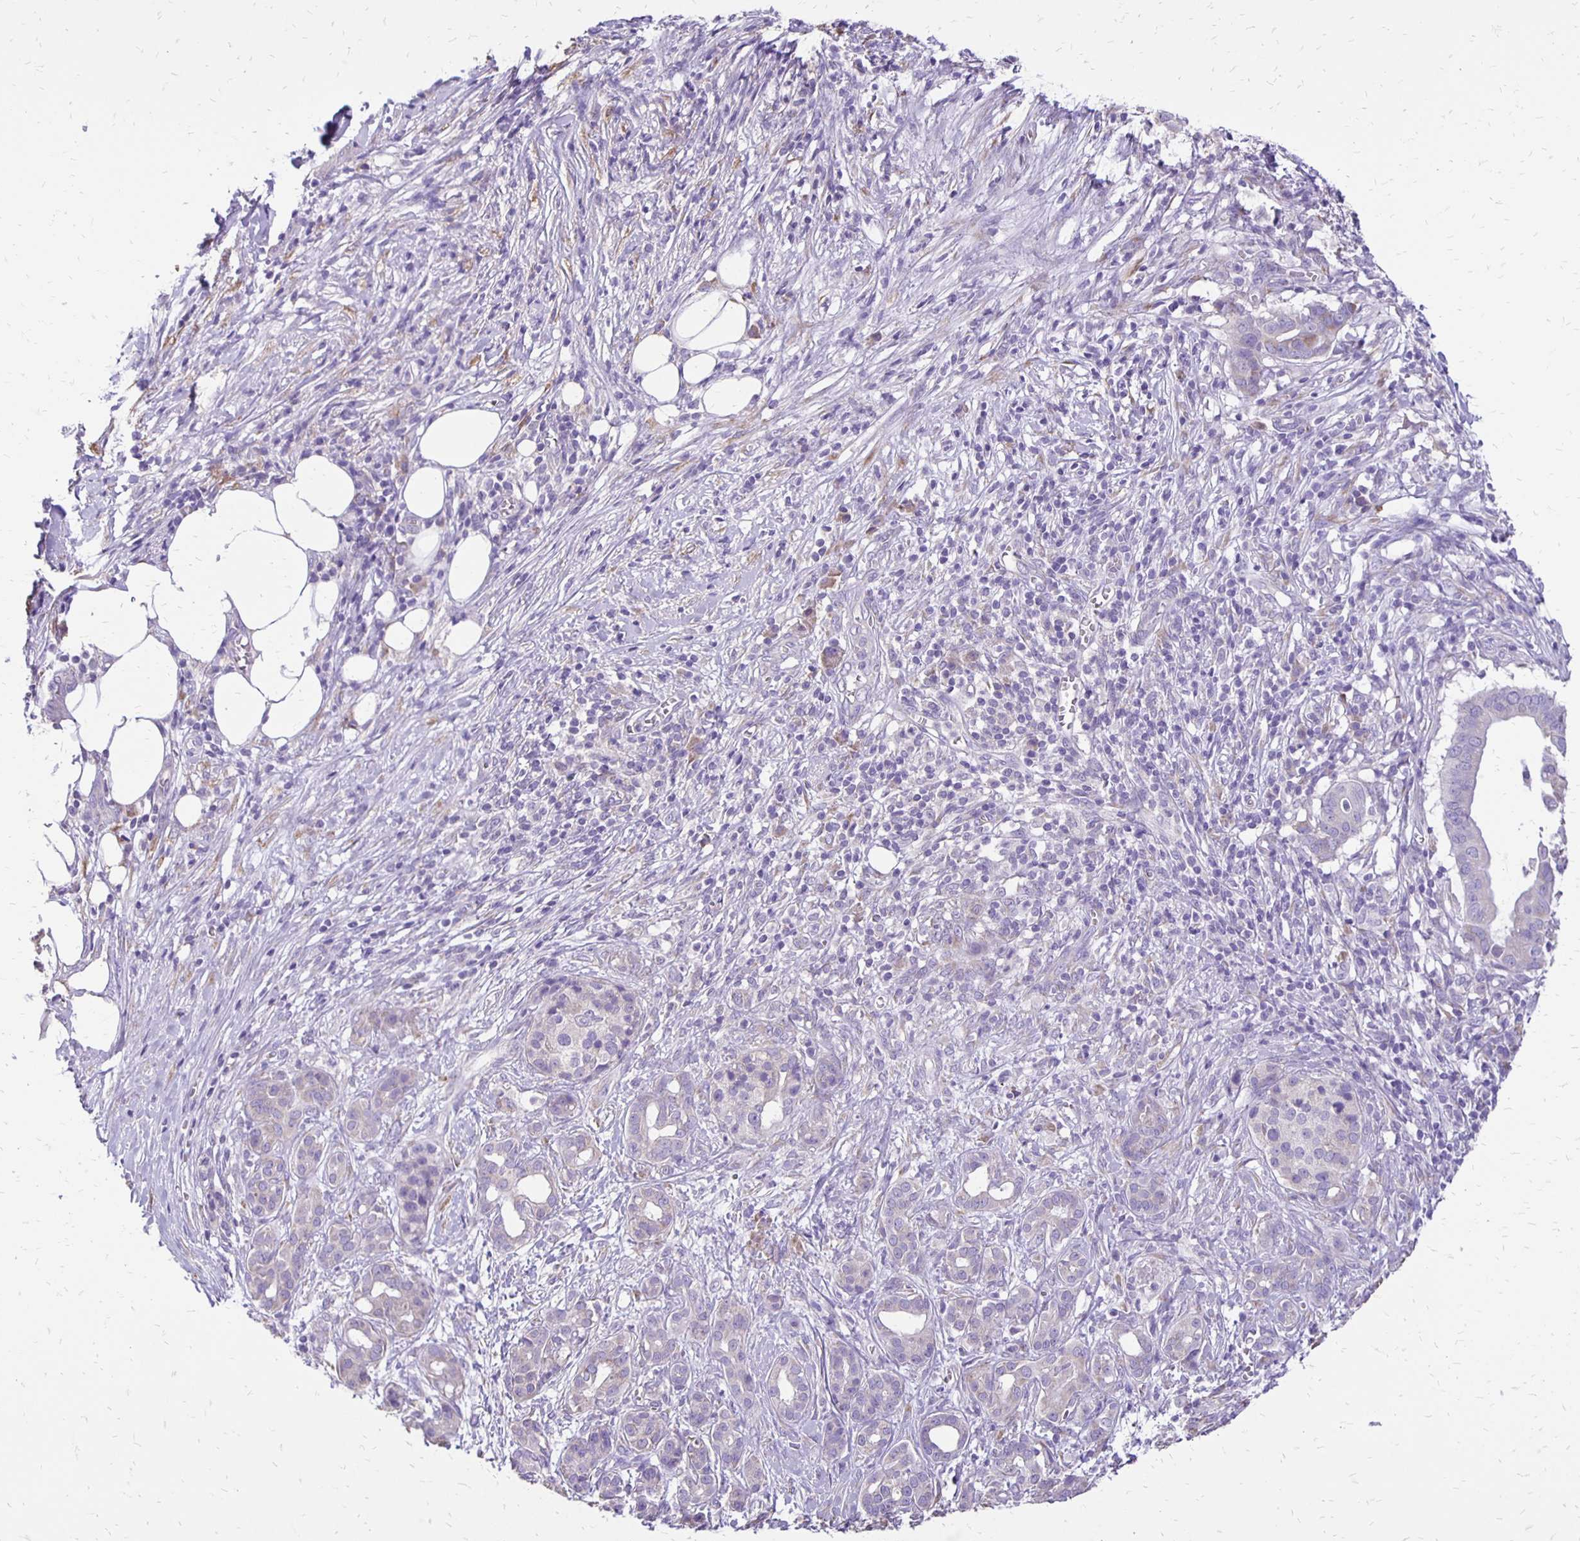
{"staining": {"intensity": "negative", "quantity": "none", "location": "none"}, "tissue": "pancreatic cancer", "cell_type": "Tumor cells", "image_type": "cancer", "snomed": [{"axis": "morphology", "description": "Adenocarcinoma, NOS"}, {"axis": "topography", "description": "Pancreas"}], "caption": "Immunohistochemistry of human pancreatic cancer (adenocarcinoma) demonstrates no expression in tumor cells.", "gene": "ANKRD45", "patient": {"sex": "male", "age": 61}}